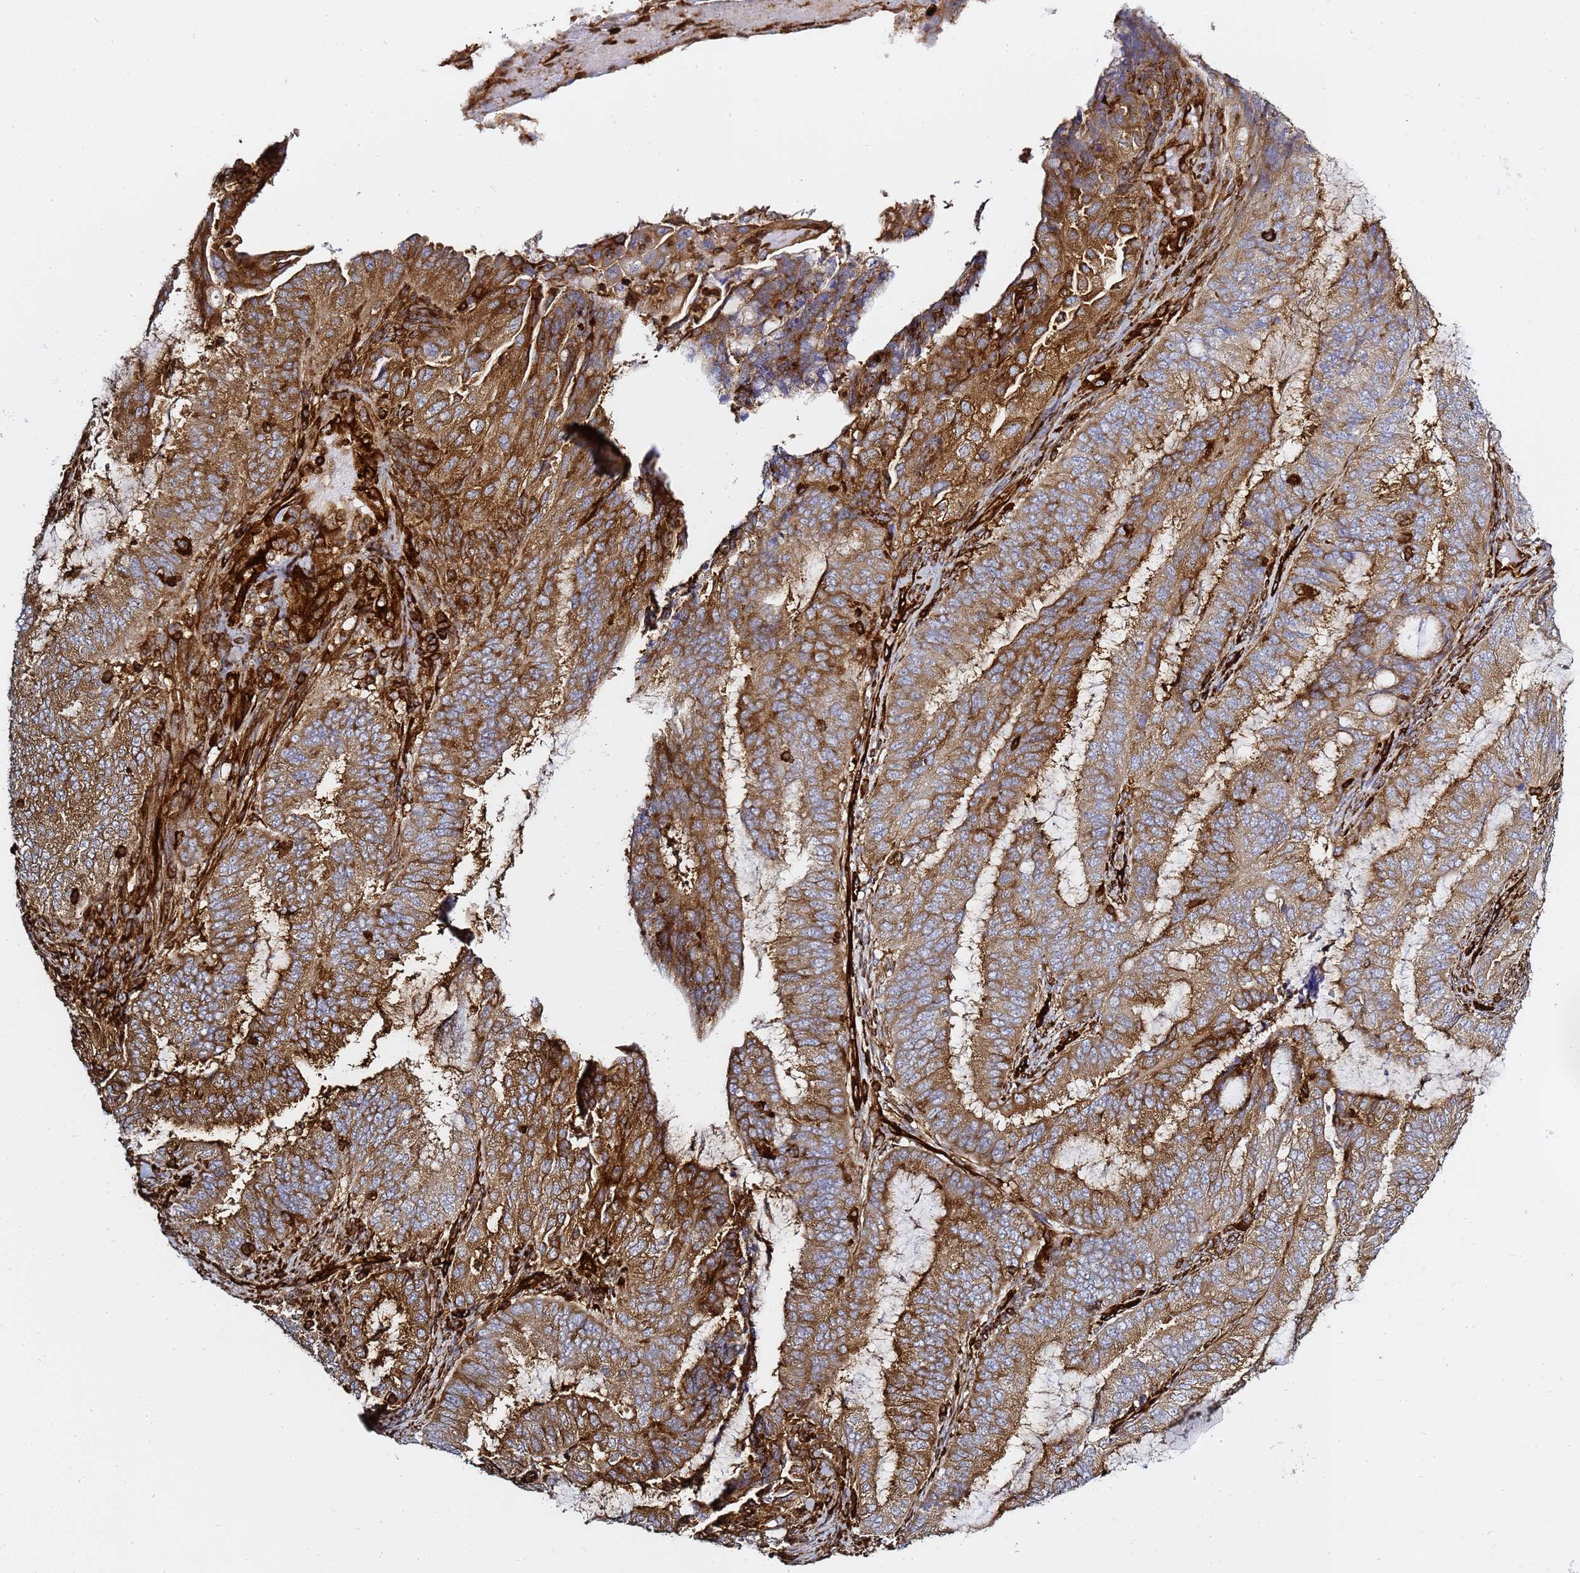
{"staining": {"intensity": "moderate", "quantity": ">75%", "location": "cytoplasmic/membranous"}, "tissue": "endometrial cancer", "cell_type": "Tumor cells", "image_type": "cancer", "snomed": [{"axis": "morphology", "description": "Adenocarcinoma, NOS"}, {"axis": "topography", "description": "Endometrium"}], "caption": "Immunohistochemical staining of endometrial adenocarcinoma shows moderate cytoplasmic/membranous protein staining in approximately >75% of tumor cells.", "gene": "ZBTB8OS", "patient": {"sex": "female", "age": 51}}